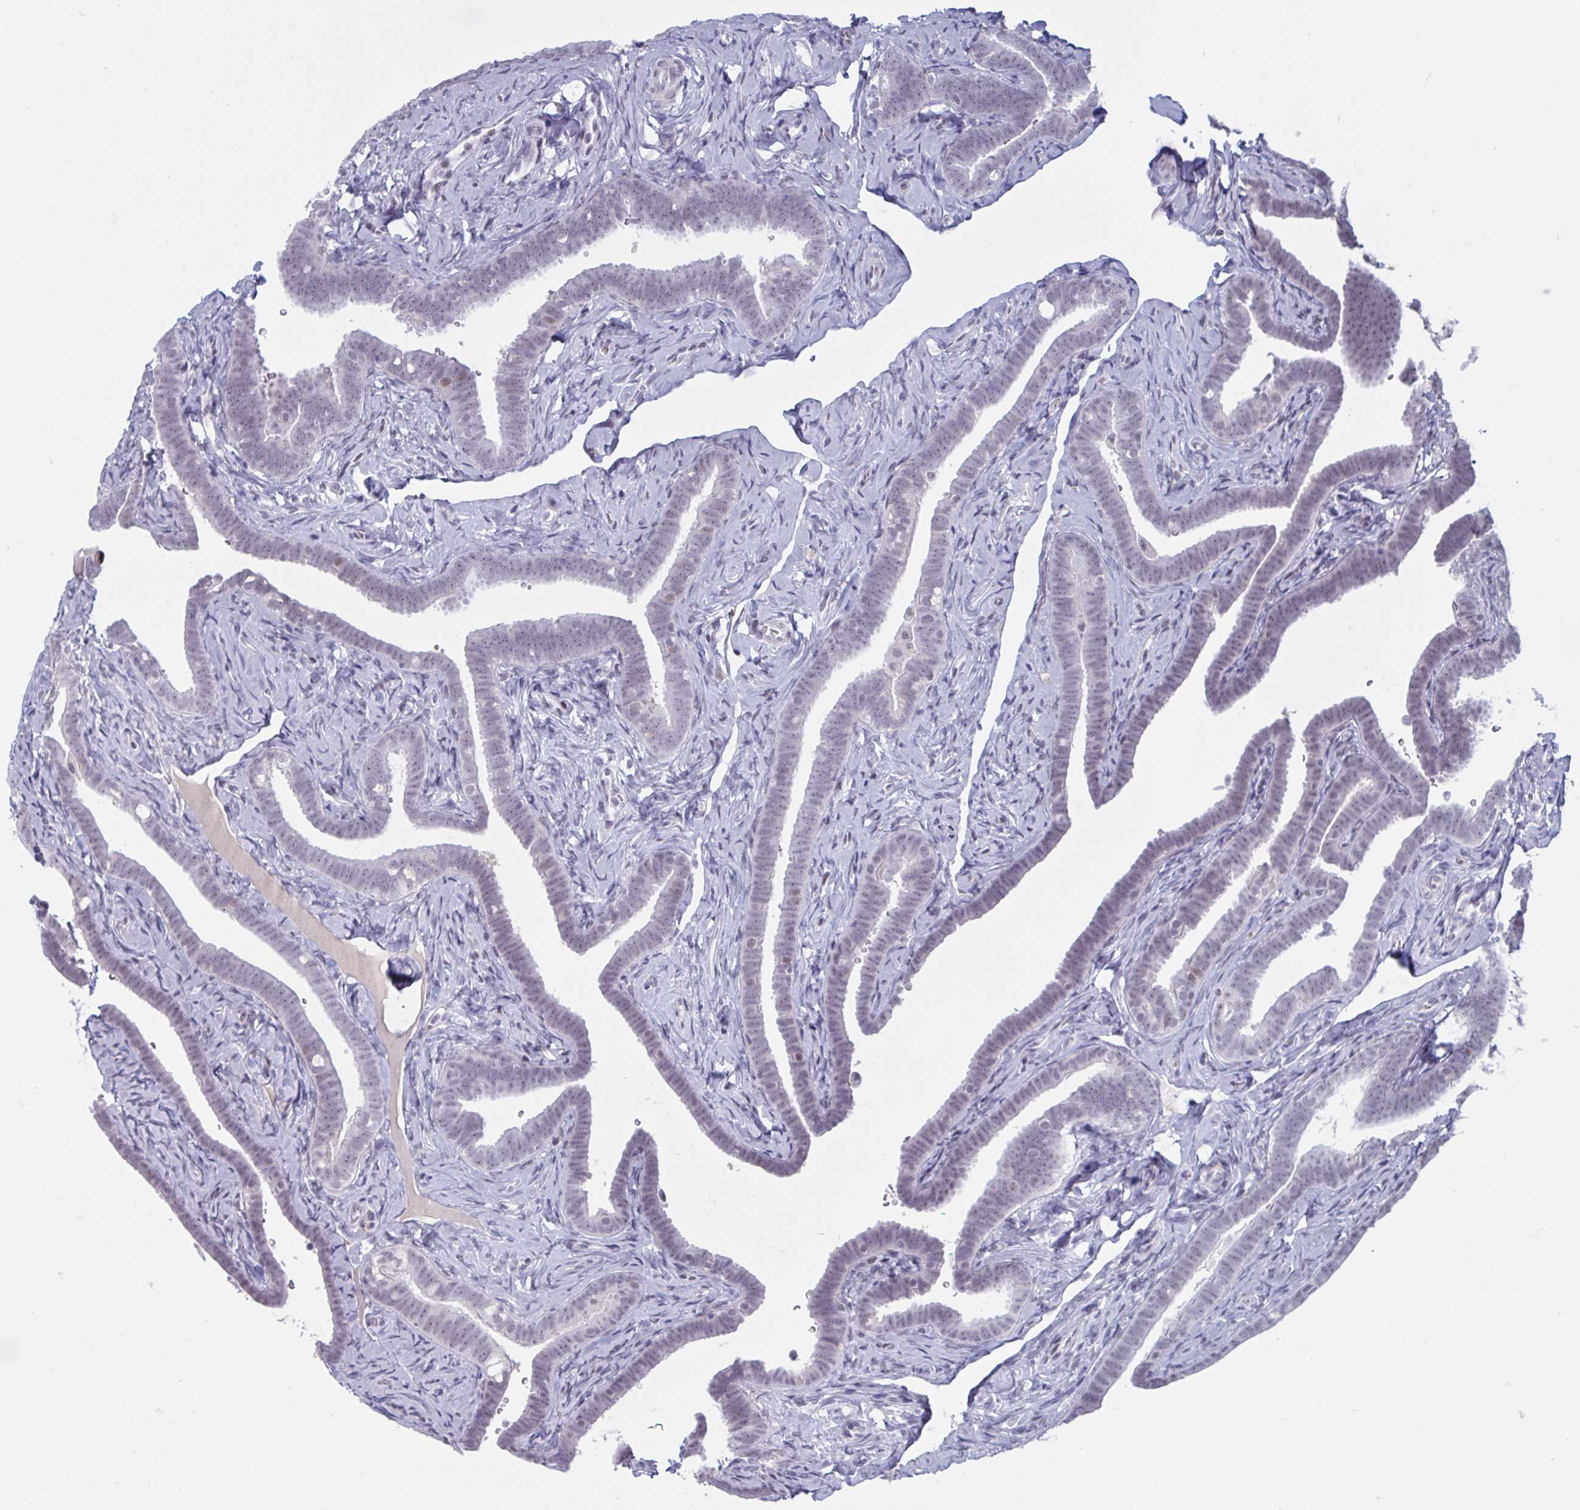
{"staining": {"intensity": "moderate", "quantity": "<25%", "location": "nuclear"}, "tissue": "fallopian tube", "cell_type": "Glandular cells", "image_type": "normal", "snomed": [{"axis": "morphology", "description": "Normal tissue, NOS"}, {"axis": "topography", "description": "Fallopian tube"}], "caption": "Protein staining of normal fallopian tube shows moderate nuclear positivity in about <25% of glandular cells. Using DAB (3,3'-diaminobenzidine) (brown) and hematoxylin (blue) stains, captured at high magnification using brightfield microscopy.", "gene": "HSD17B6", "patient": {"sex": "female", "age": 69}}